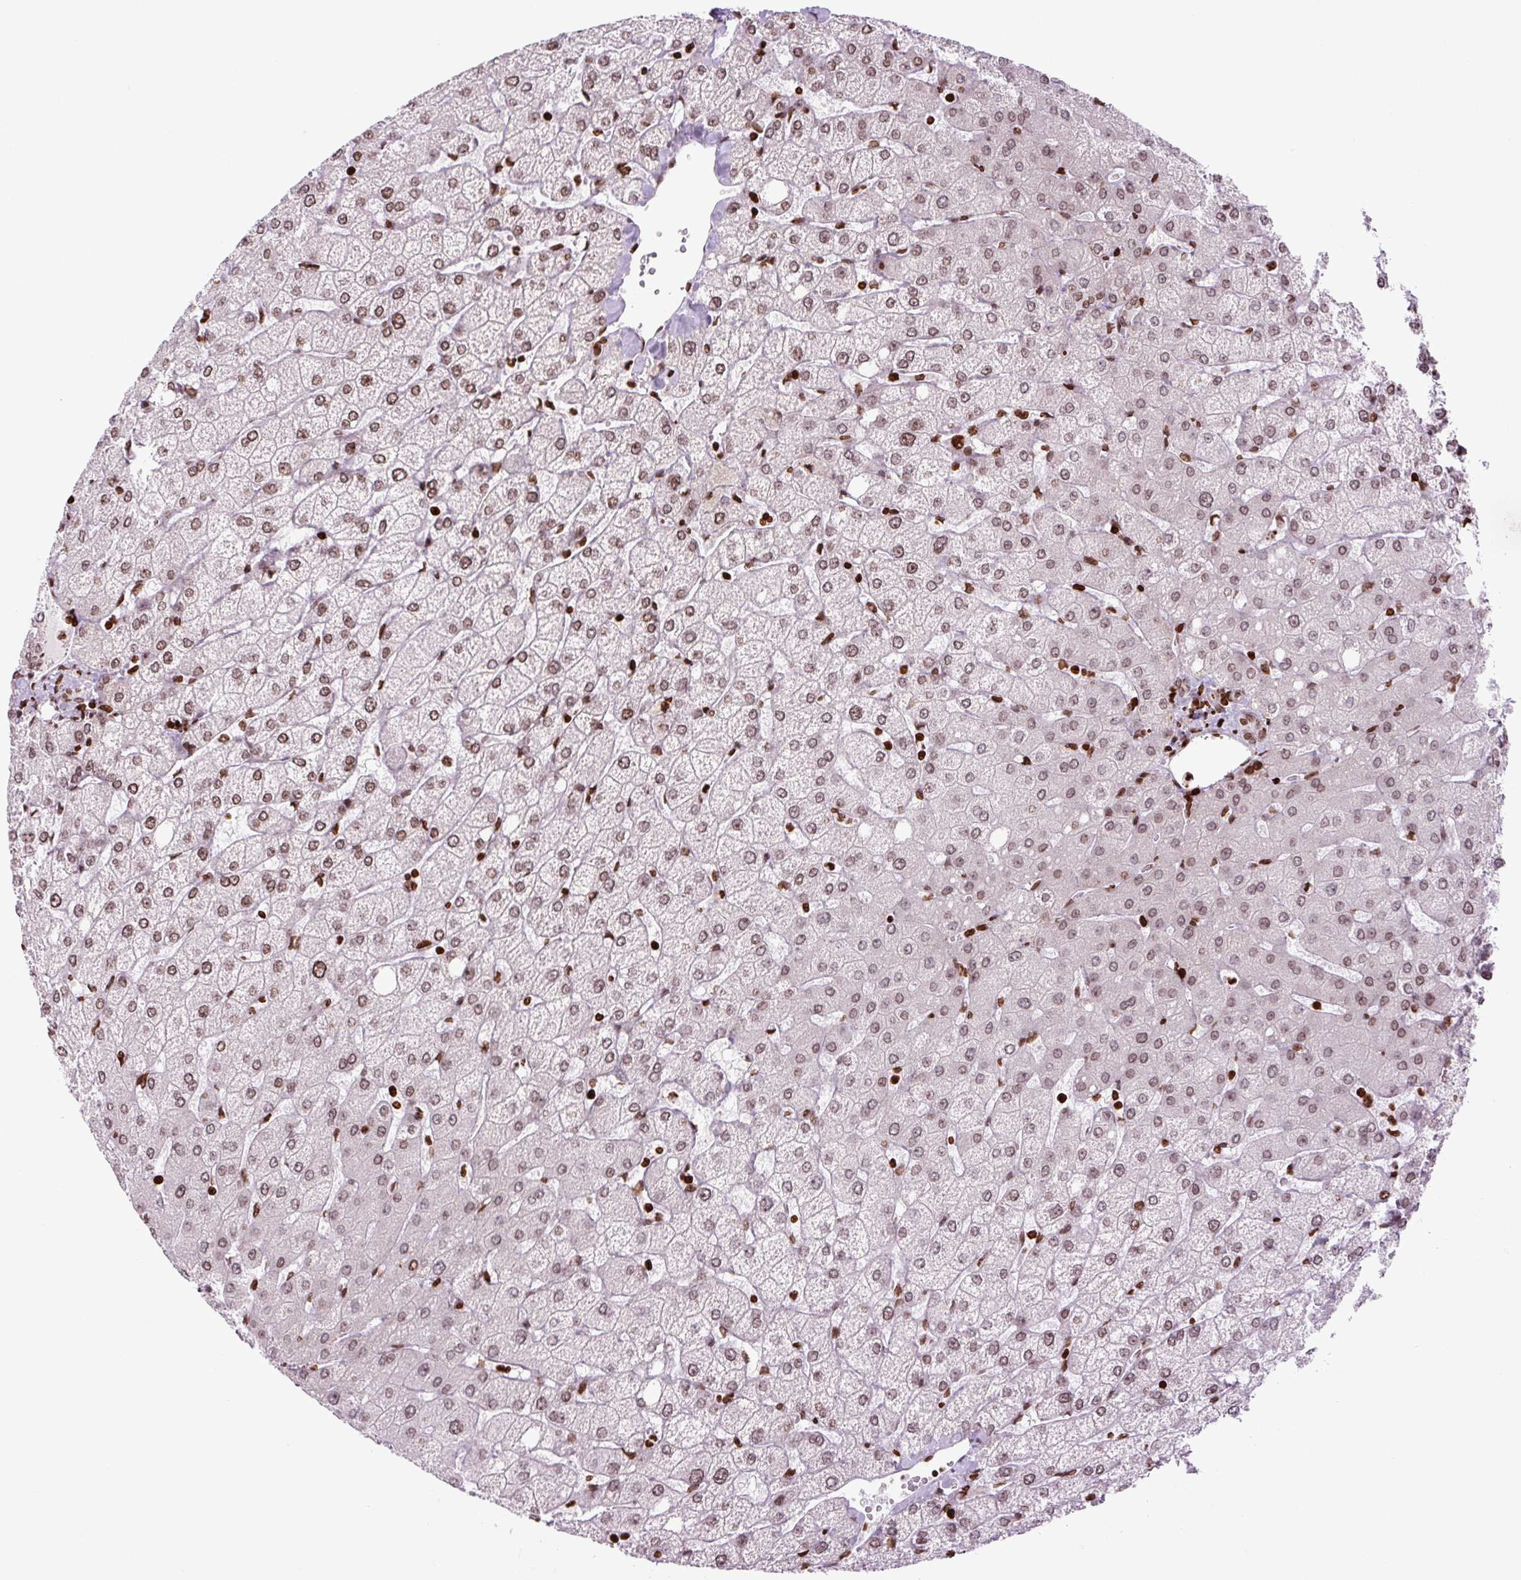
{"staining": {"intensity": "moderate", "quantity": ">75%", "location": "nuclear"}, "tissue": "liver", "cell_type": "Cholangiocytes", "image_type": "normal", "snomed": [{"axis": "morphology", "description": "Normal tissue, NOS"}, {"axis": "topography", "description": "Liver"}], "caption": "Unremarkable liver exhibits moderate nuclear staining in approximately >75% of cholangiocytes, visualized by immunohistochemistry.", "gene": "H1", "patient": {"sex": "female", "age": 54}}